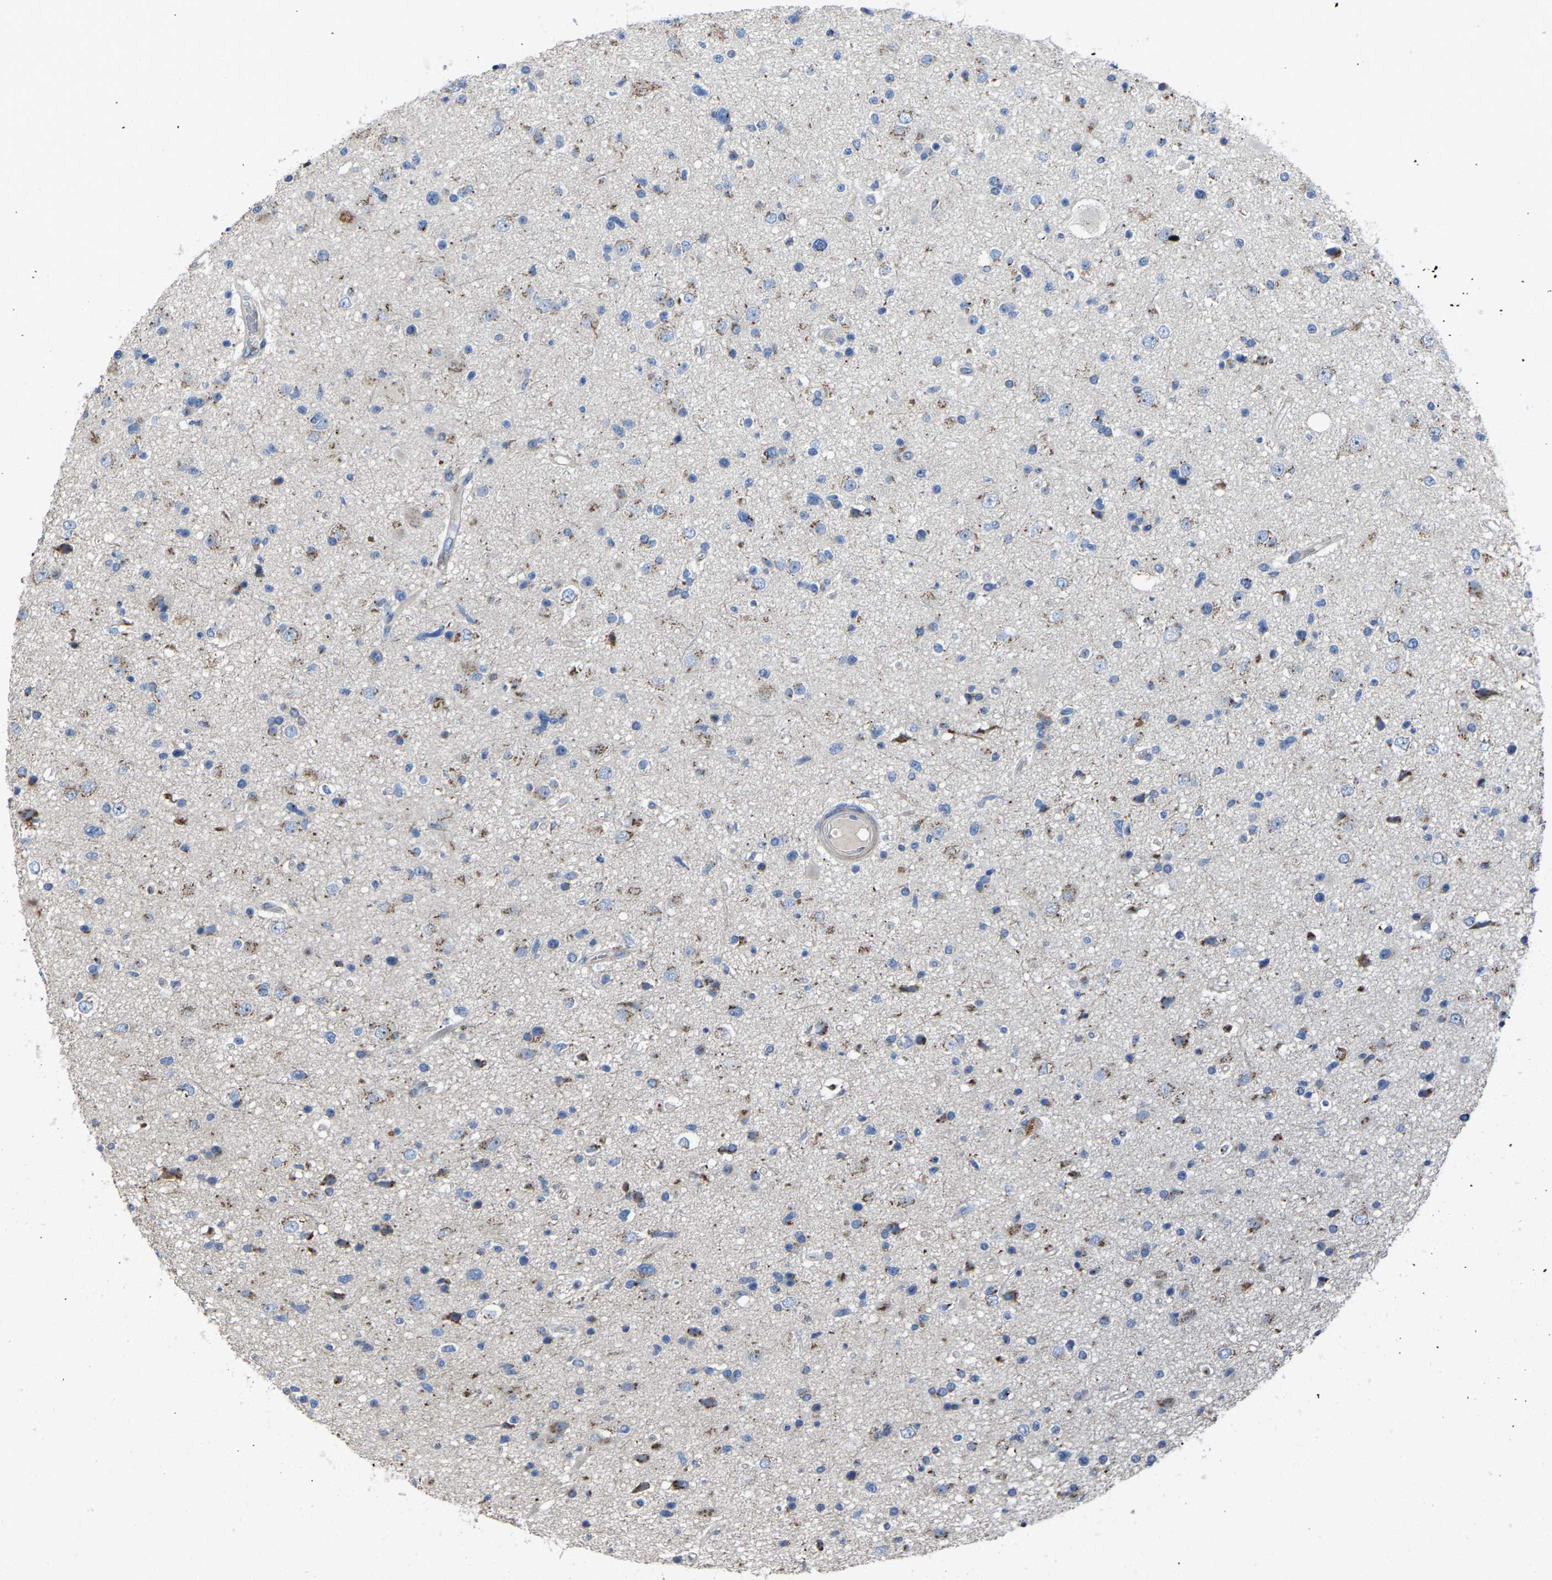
{"staining": {"intensity": "negative", "quantity": "none", "location": "none"}, "tissue": "glioma", "cell_type": "Tumor cells", "image_type": "cancer", "snomed": [{"axis": "morphology", "description": "Glioma, malignant, High grade"}, {"axis": "topography", "description": "Brain"}], "caption": "This is an immunohistochemistry (IHC) histopathology image of malignant glioma (high-grade). There is no positivity in tumor cells.", "gene": "CANT1", "patient": {"sex": "male", "age": 33}}